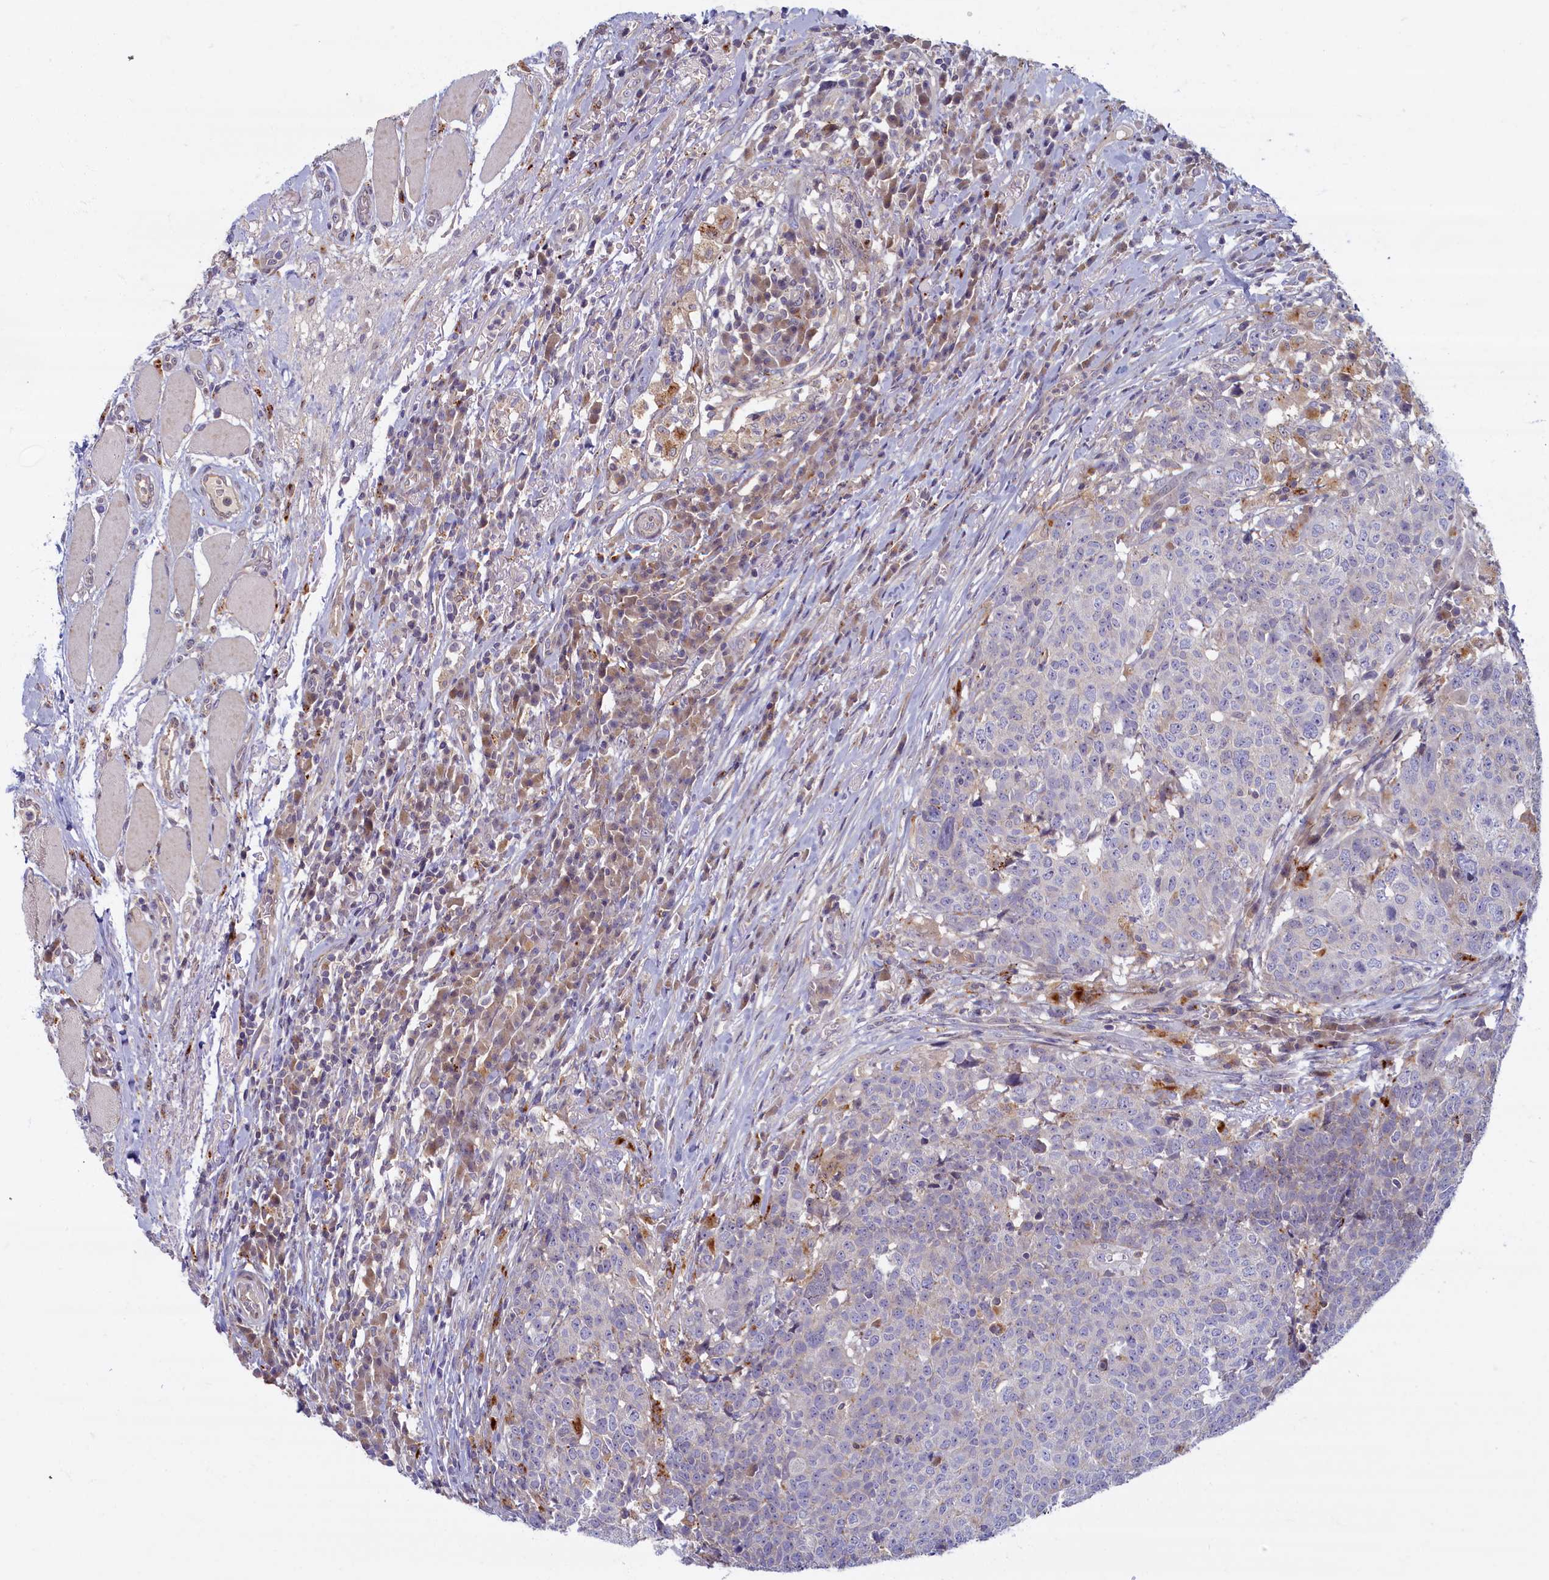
{"staining": {"intensity": "negative", "quantity": "none", "location": "none"}, "tissue": "head and neck cancer", "cell_type": "Tumor cells", "image_type": "cancer", "snomed": [{"axis": "morphology", "description": "Squamous cell carcinoma, NOS"}, {"axis": "topography", "description": "Head-Neck"}], "caption": "Squamous cell carcinoma (head and neck) stained for a protein using immunohistochemistry shows no positivity tumor cells.", "gene": "FCSK", "patient": {"sex": "male", "age": 66}}